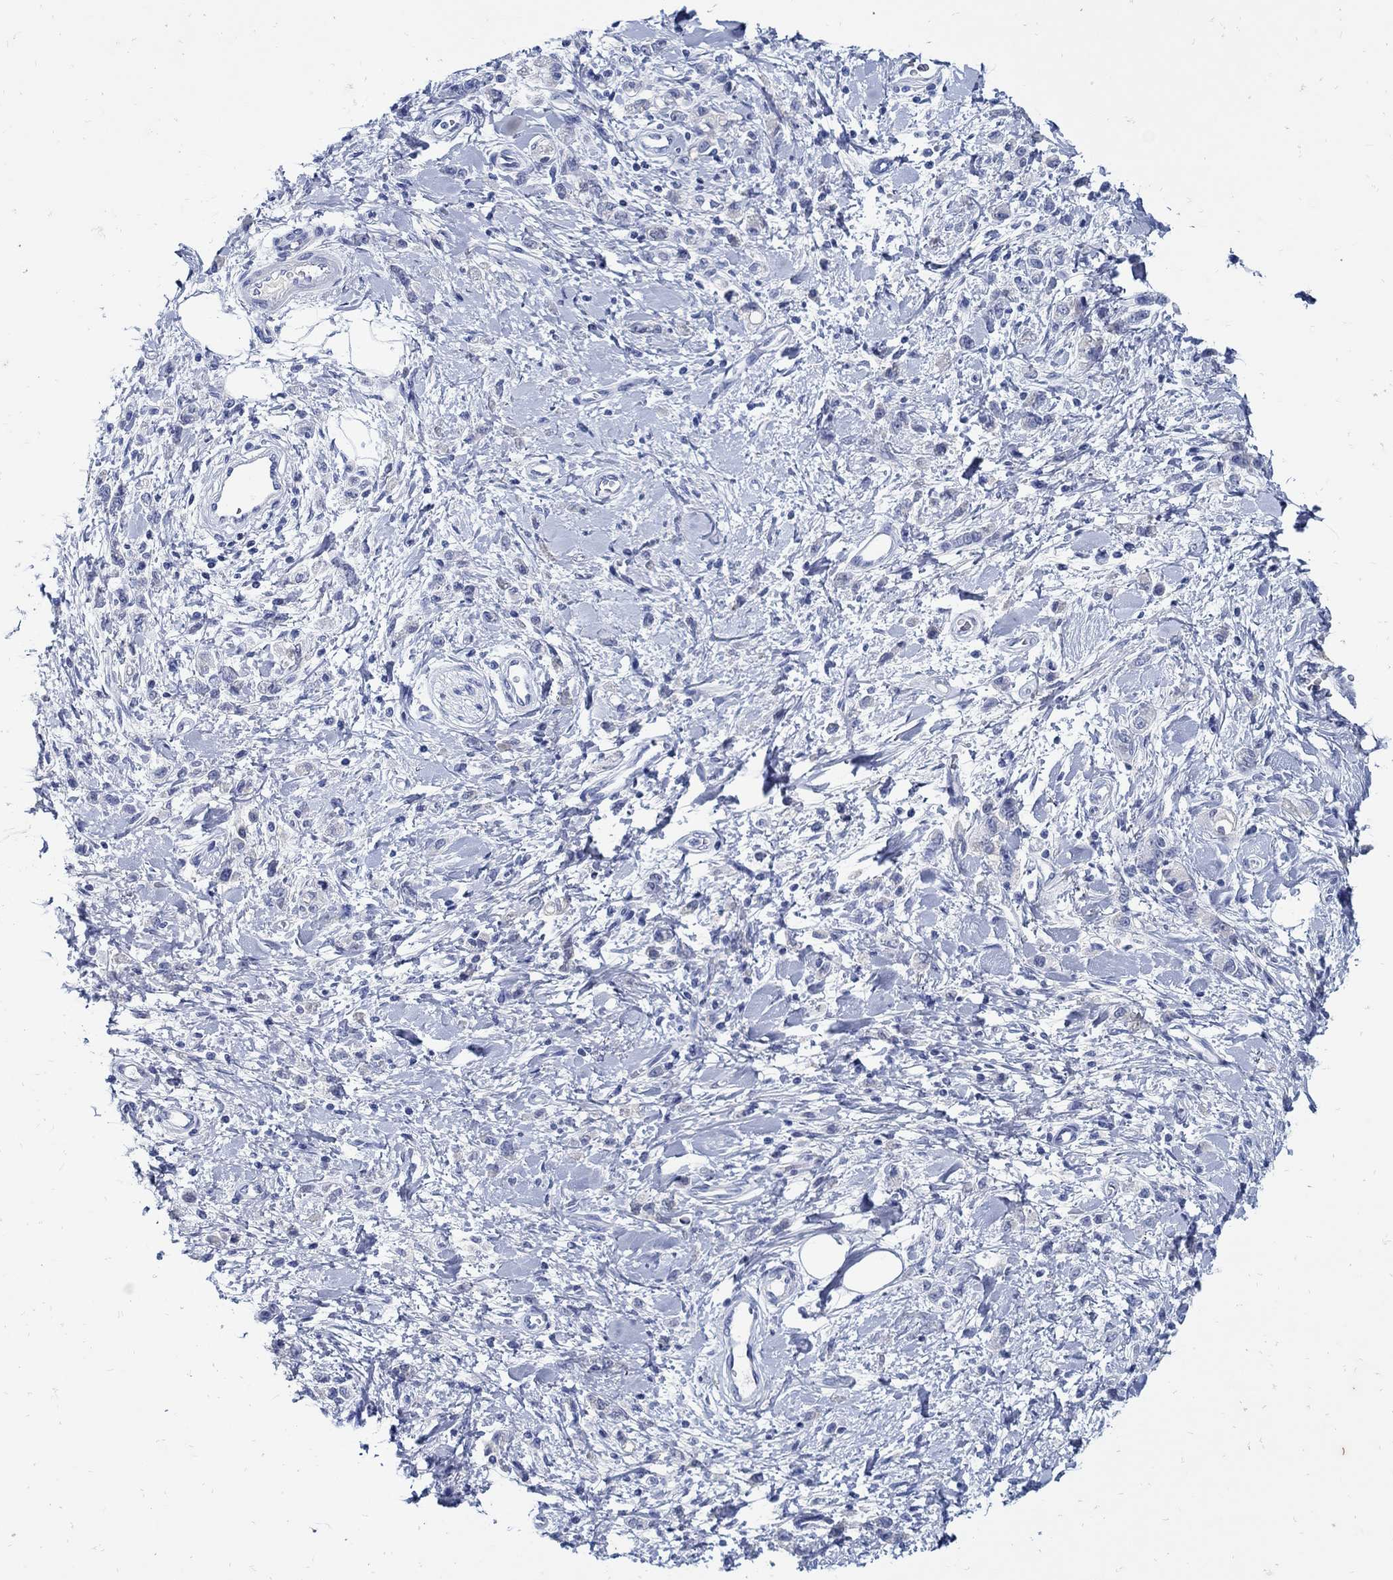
{"staining": {"intensity": "negative", "quantity": "none", "location": "none"}, "tissue": "stomach cancer", "cell_type": "Tumor cells", "image_type": "cancer", "snomed": [{"axis": "morphology", "description": "Adenocarcinoma, NOS"}, {"axis": "topography", "description": "Stomach"}], "caption": "There is no significant positivity in tumor cells of adenocarcinoma (stomach).", "gene": "PAX9", "patient": {"sex": "male", "age": 77}}